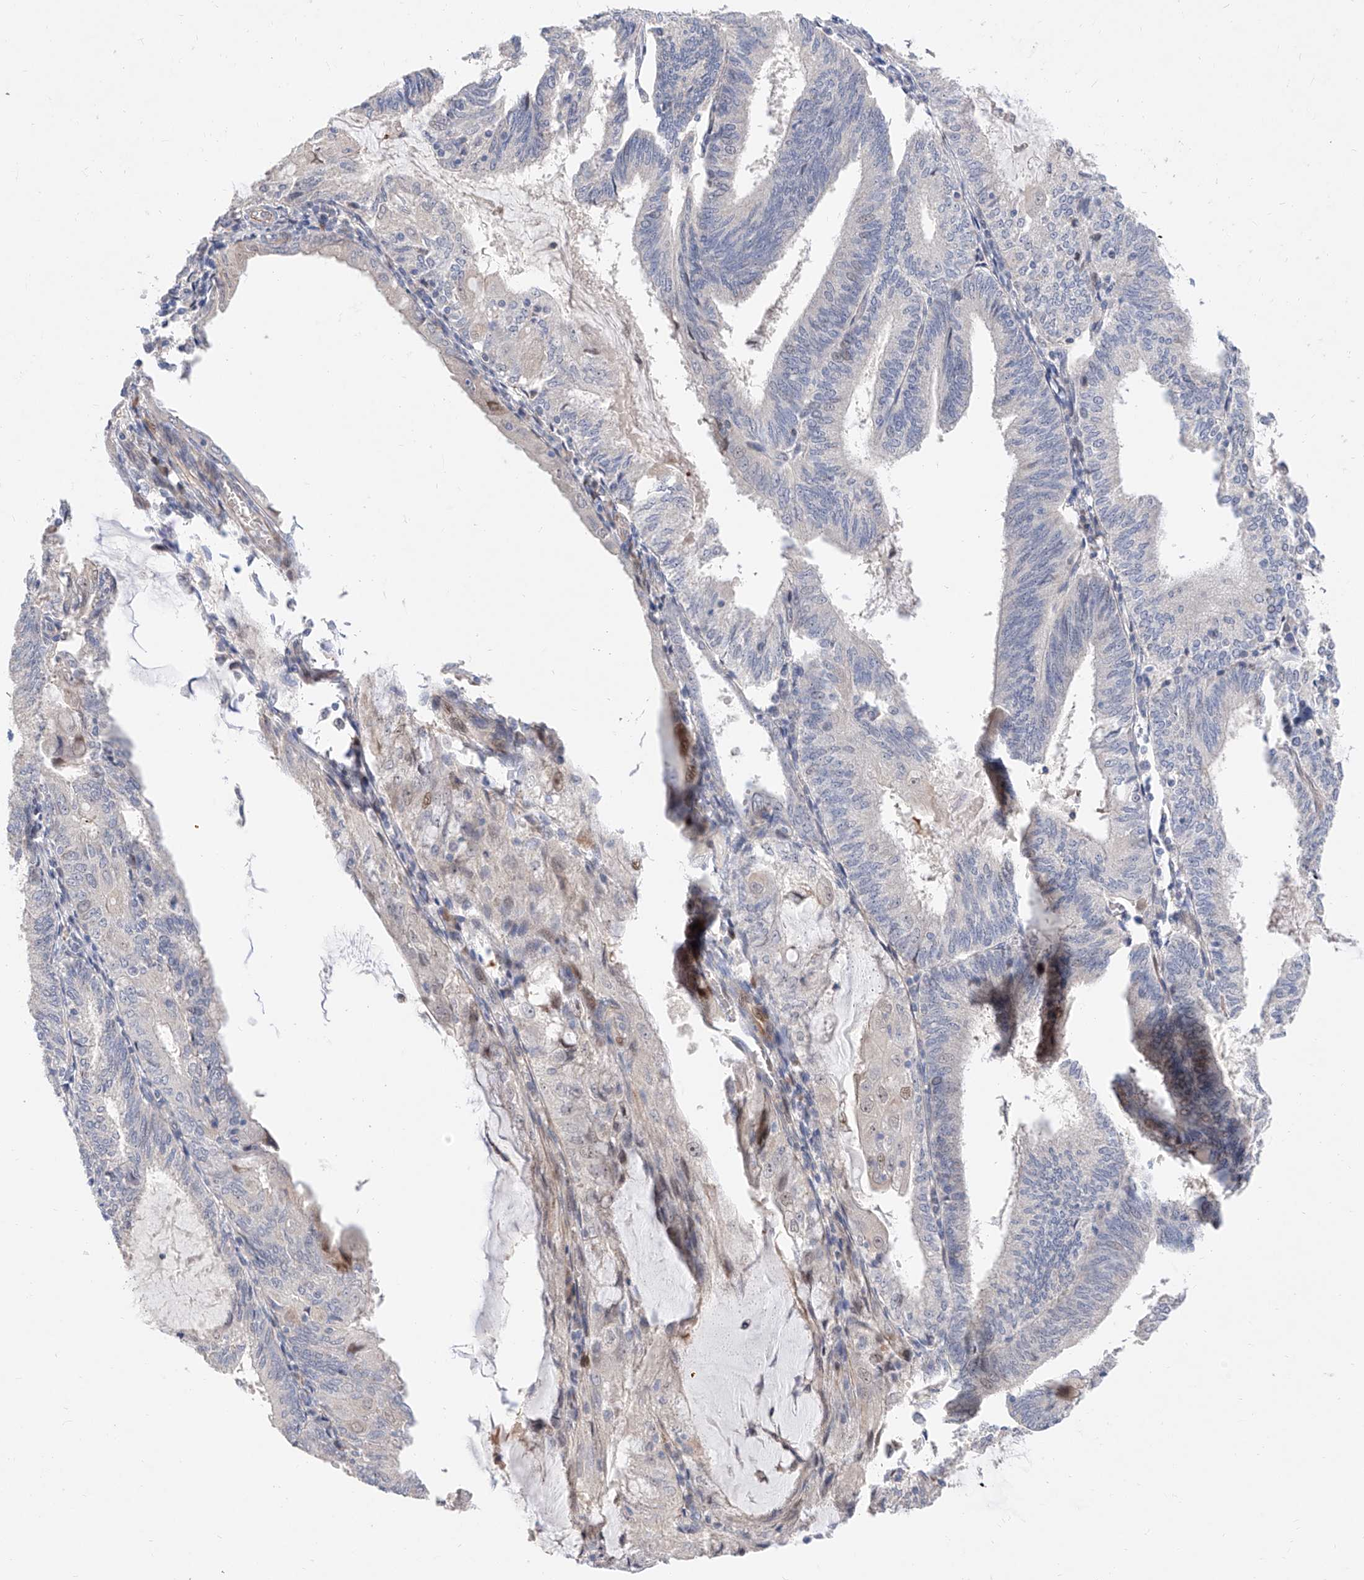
{"staining": {"intensity": "negative", "quantity": "none", "location": "none"}, "tissue": "endometrial cancer", "cell_type": "Tumor cells", "image_type": "cancer", "snomed": [{"axis": "morphology", "description": "Adenocarcinoma, NOS"}, {"axis": "topography", "description": "Endometrium"}], "caption": "There is no significant positivity in tumor cells of adenocarcinoma (endometrial). The staining was performed using DAB (3,3'-diaminobenzidine) to visualize the protein expression in brown, while the nuclei were stained in blue with hematoxylin (Magnification: 20x).", "gene": "FUCA2", "patient": {"sex": "female", "age": 81}}